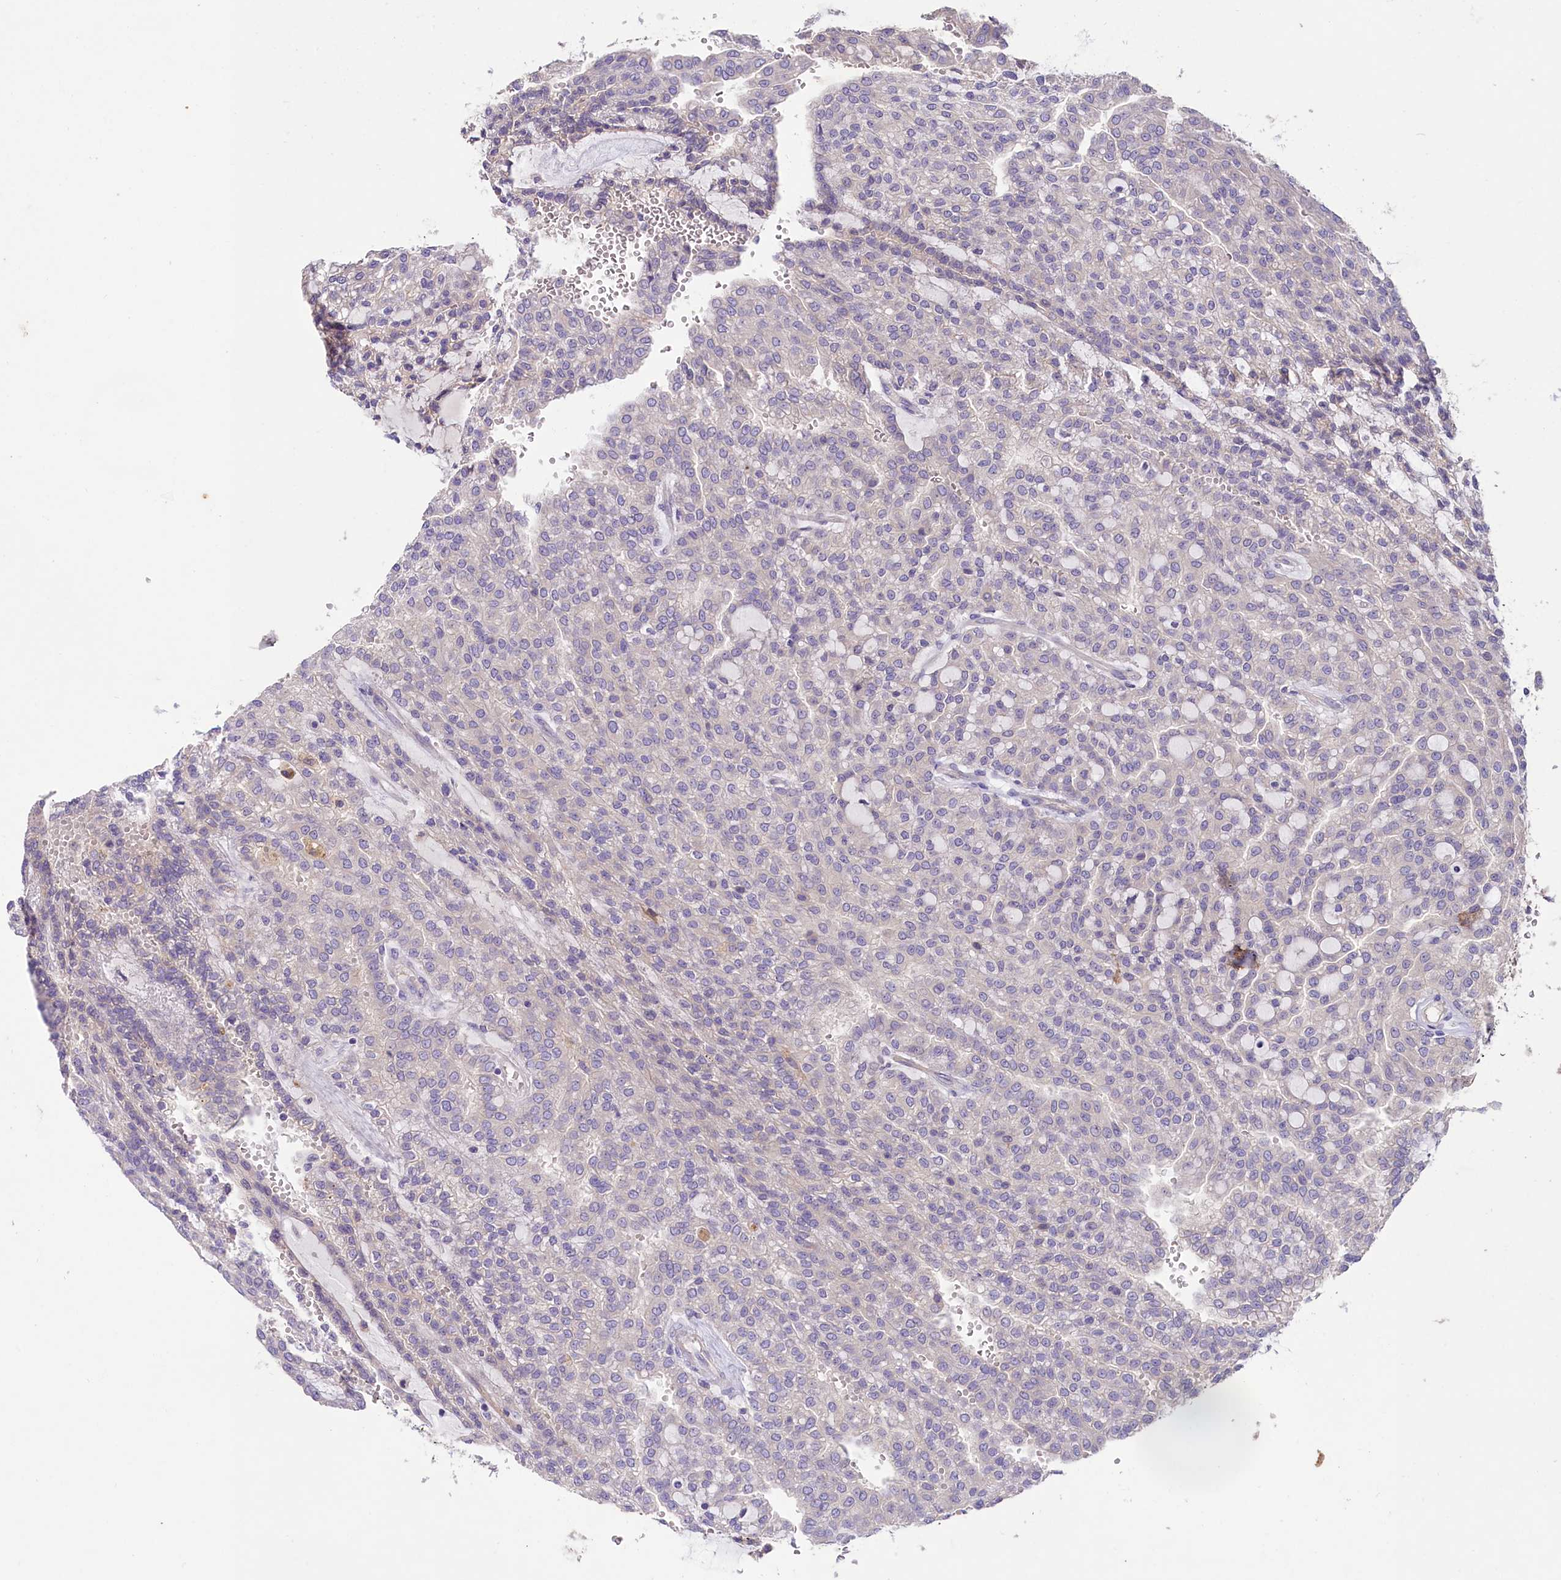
{"staining": {"intensity": "negative", "quantity": "none", "location": "none"}, "tissue": "renal cancer", "cell_type": "Tumor cells", "image_type": "cancer", "snomed": [{"axis": "morphology", "description": "Adenocarcinoma, NOS"}, {"axis": "topography", "description": "Kidney"}], "caption": "Tumor cells show no significant protein staining in adenocarcinoma (renal). (Immunohistochemistry, brightfield microscopy, high magnification).", "gene": "CD99L2", "patient": {"sex": "male", "age": 63}}